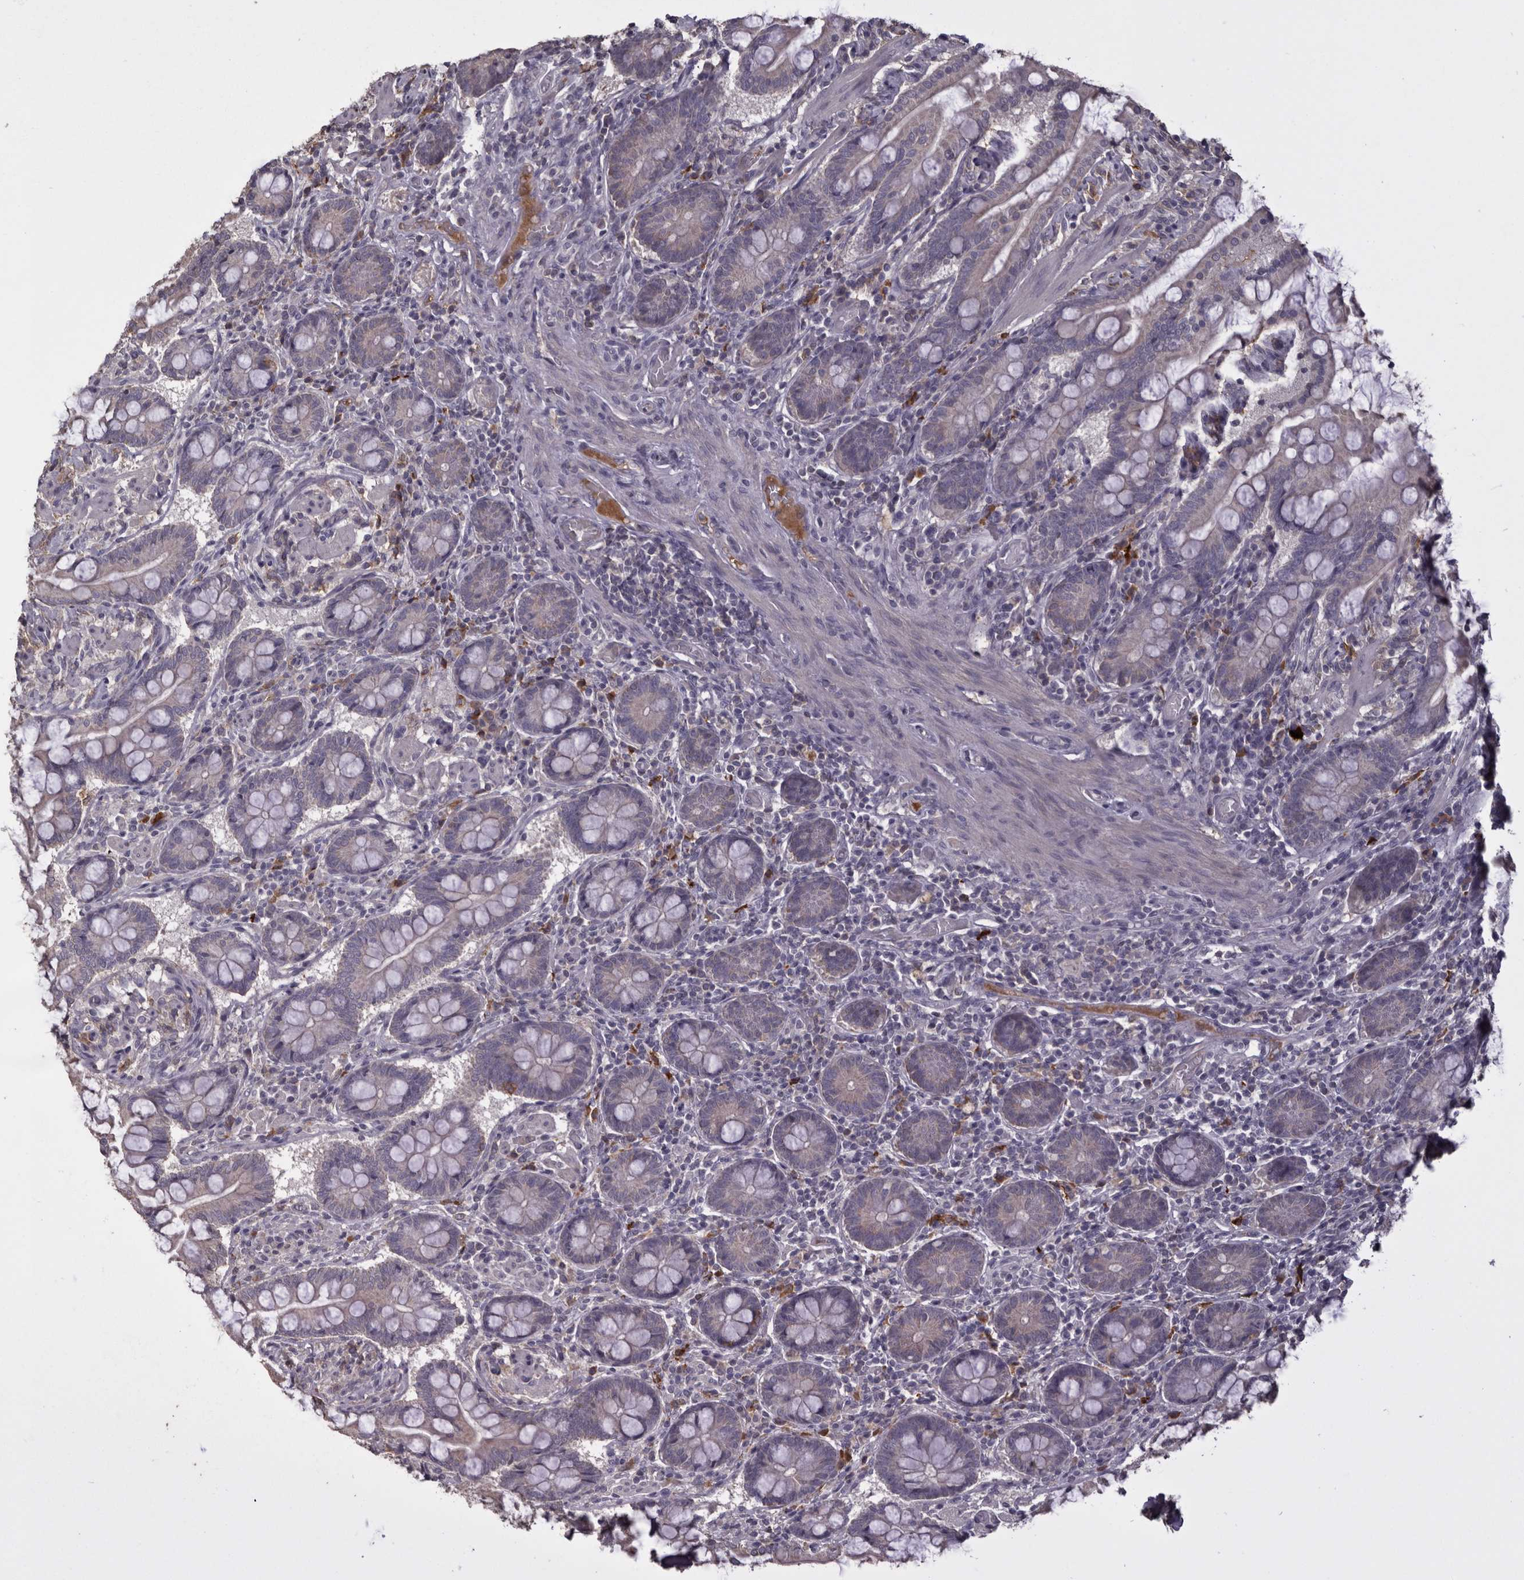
{"staining": {"intensity": "negative", "quantity": "none", "location": "none"}, "tissue": "small intestine", "cell_type": "Glandular cells", "image_type": "normal", "snomed": [{"axis": "morphology", "description": "Normal tissue, NOS"}, {"axis": "topography", "description": "Small intestine"}], "caption": "IHC histopathology image of unremarkable small intestine: small intestine stained with DAB (3,3'-diaminobenzidine) reveals no significant protein staining in glandular cells. (DAB immunohistochemistry (IHC) visualized using brightfield microscopy, high magnification).", "gene": "HCAR2", "patient": {"sex": "male", "age": 41}}